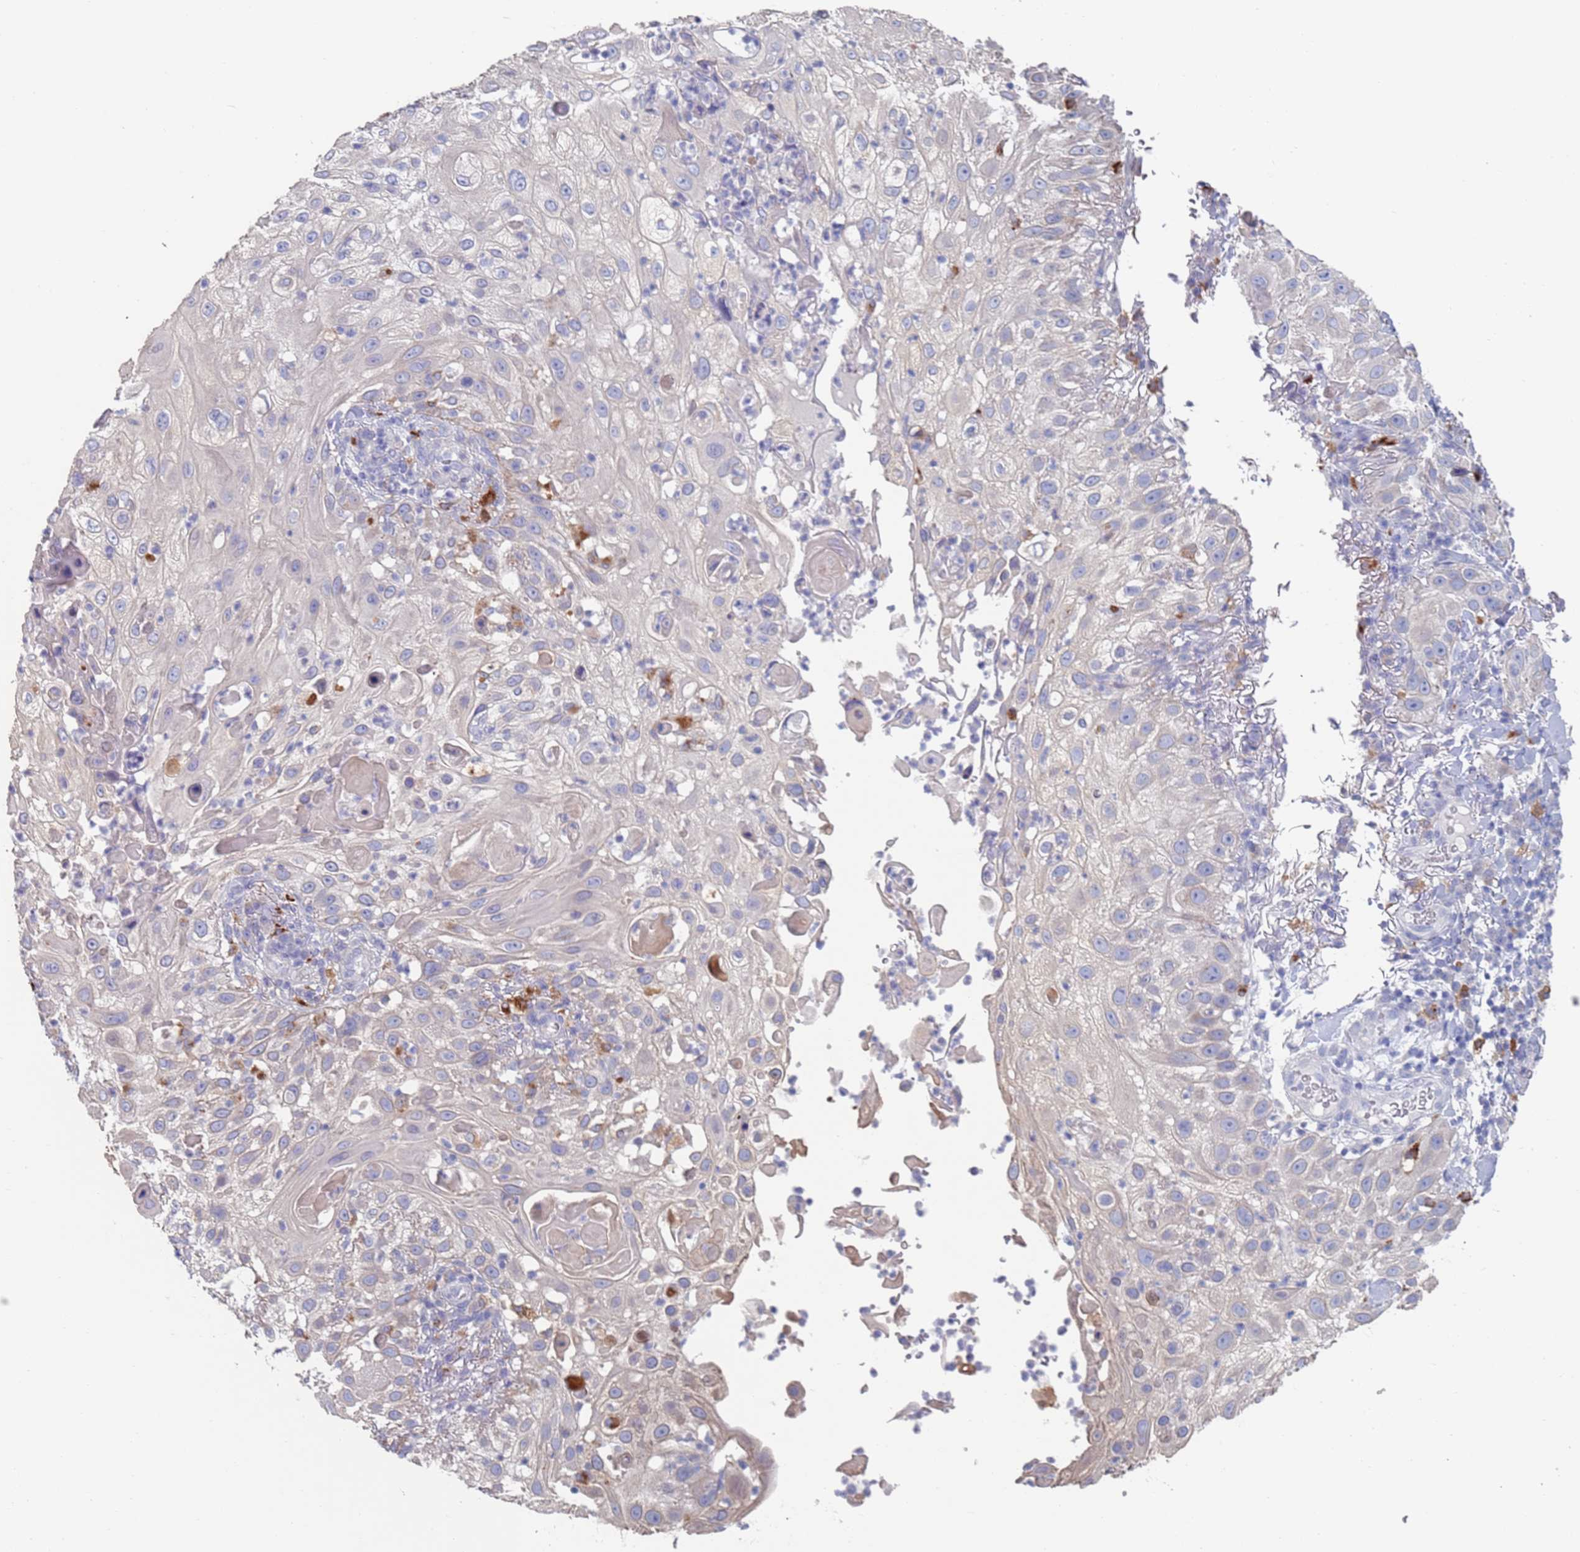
{"staining": {"intensity": "negative", "quantity": "none", "location": "none"}, "tissue": "skin cancer", "cell_type": "Tumor cells", "image_type": "cancer", "snomed": [{"axis": "morphology", "description": "Squamous cell carcinoma, NOS"}, {"axis": "topography", "description": "Skin"}], "caption": "DAB immunohistochemical staining of human skin cancer shows no significant staining in tumor cells.", "gene": "FUCA1", "patient": {"sex": "female", "age": 44}}